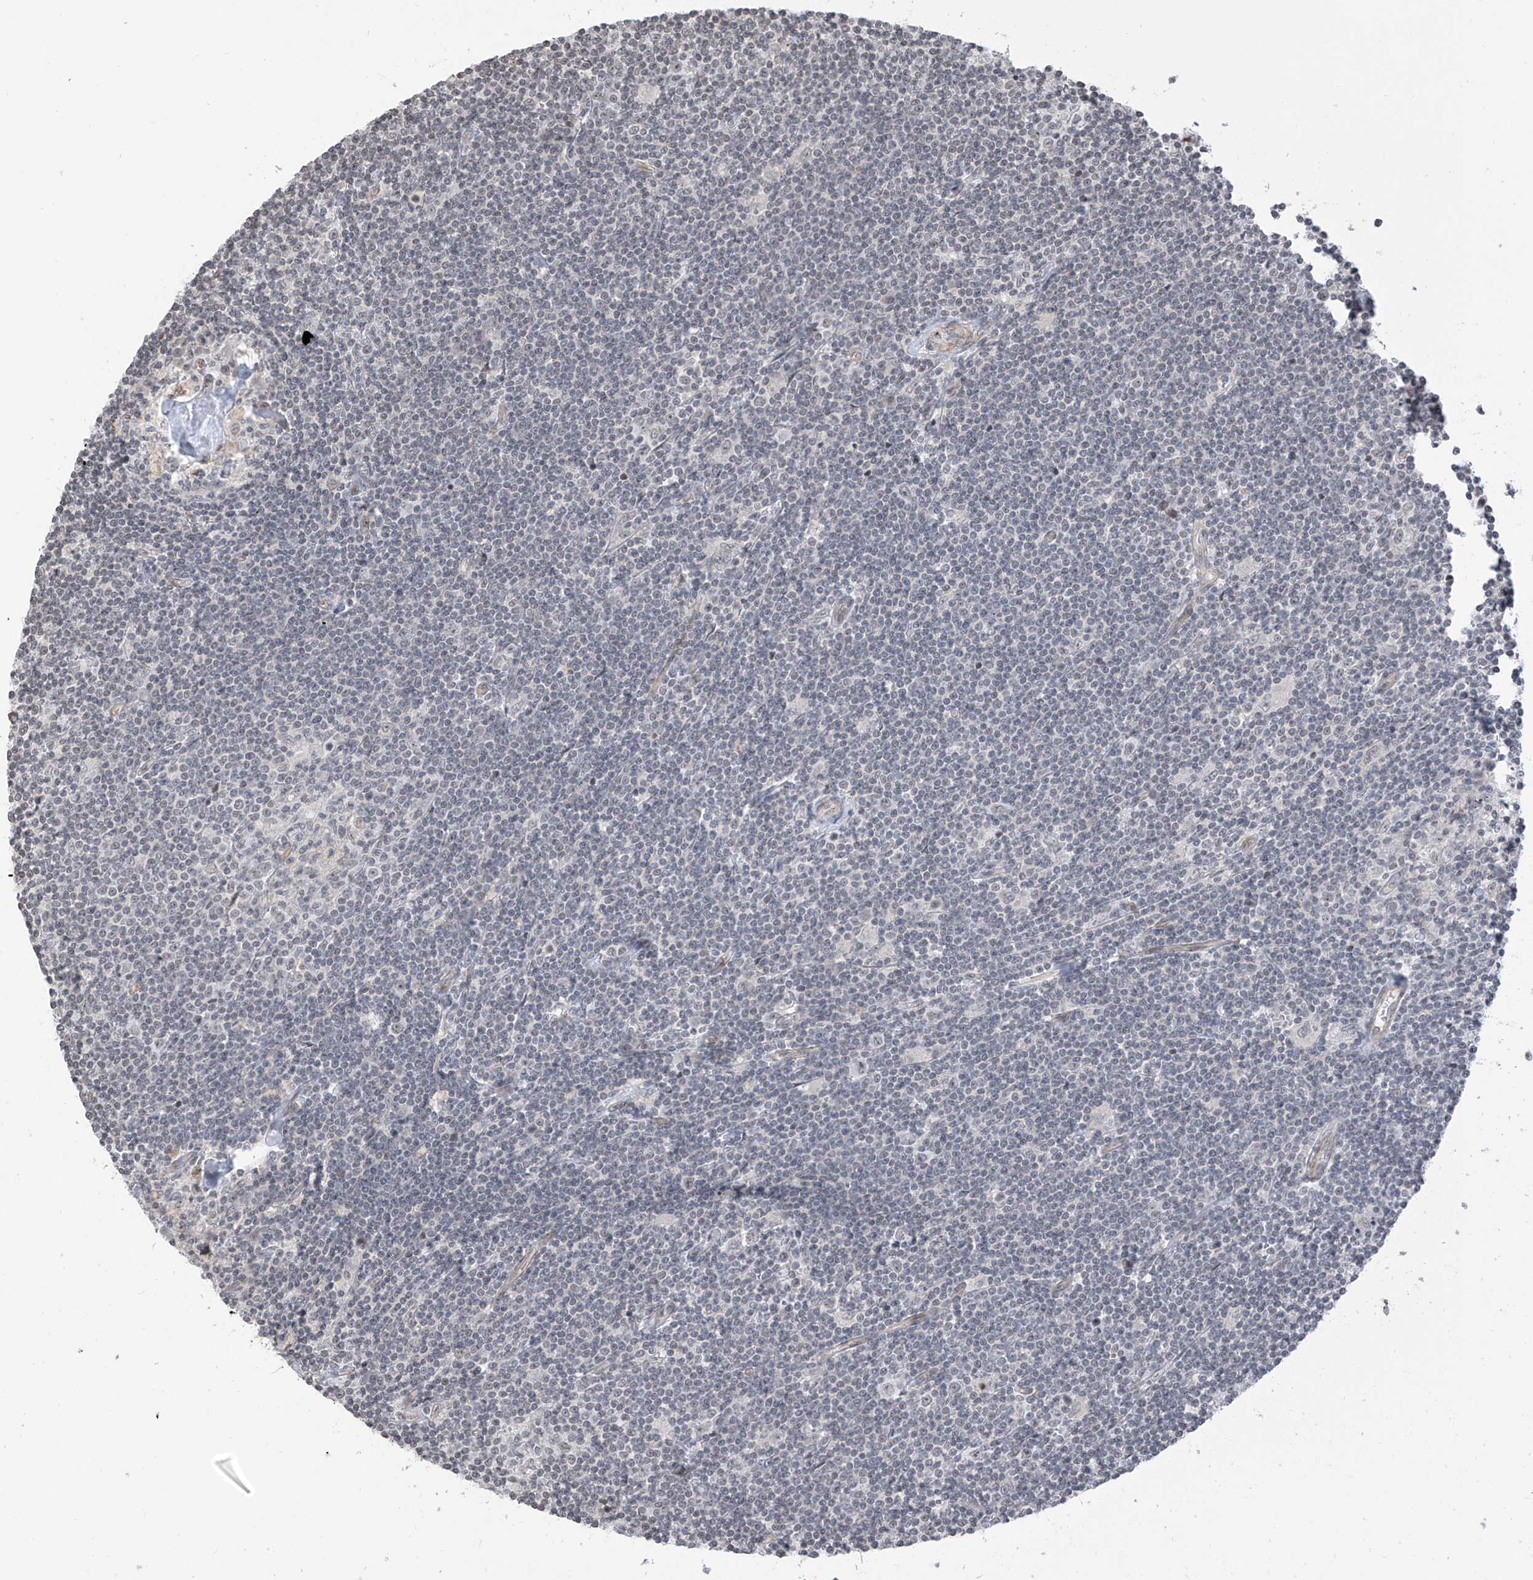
{"staining": {"intensity": "negative", "quantity": "none", "location": "none"}, "tissue": "lymphoma", "cell_type": "Tumor cells", "image_type": "cancer", "snomed": [{"axis": "morphology", "description": "Malignant lymphoma, non-Hodgkin's type, Low grade"}, {"axis": "topography", "description": "Spleen"}], "caption": "Immunohistochemistry image of human malignant lymphoma, non-Hodgkin's type (low-grade) stained for a protein (brown), which shows no positivity in tumor cells.", "gene": "METAP1D", "patient": {"sex": "male", "age": 76}}